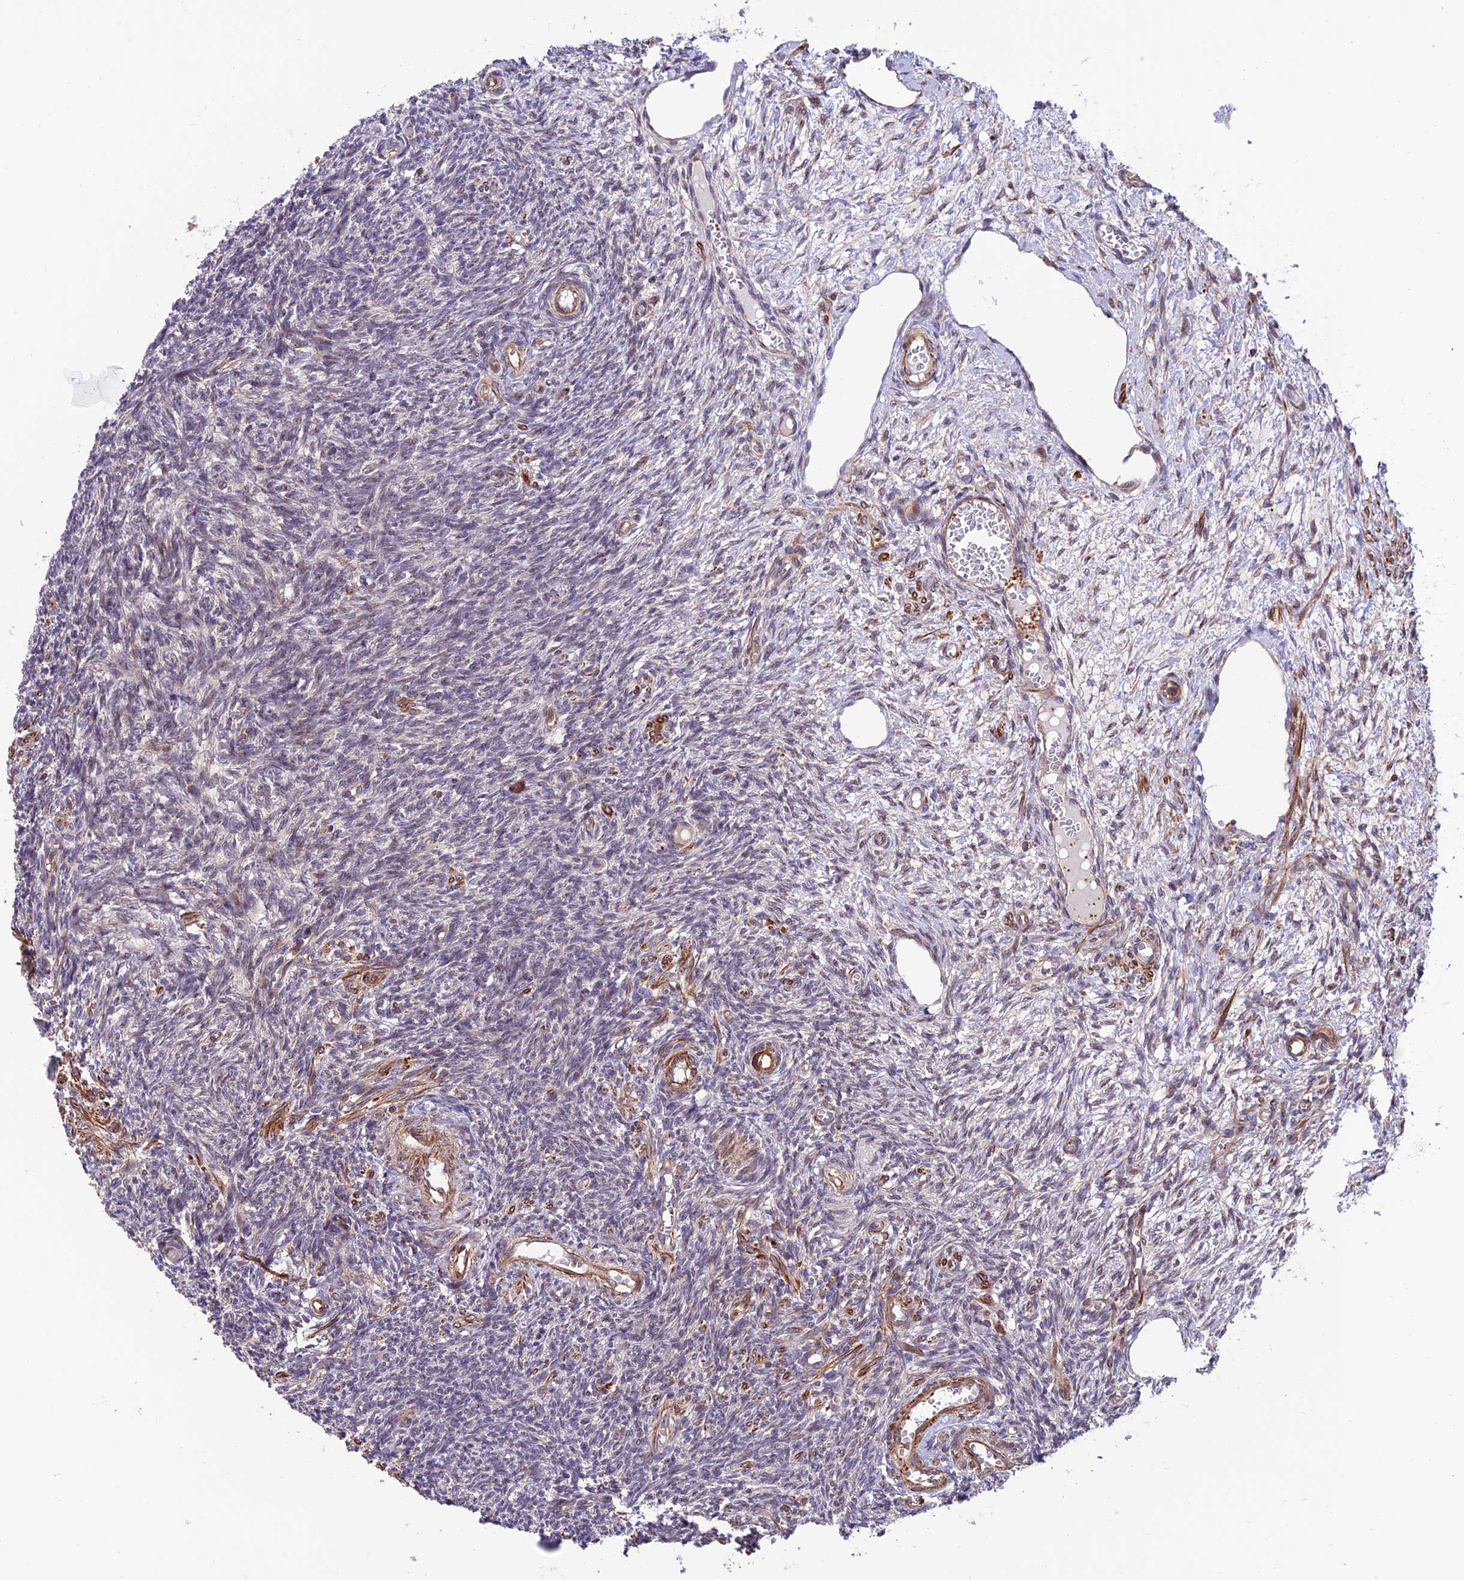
{"staining": {"intensity": "negative", "quantity": "none", "location": "none"}, "tissue": "ovary", "cell_type": "Follicle cells", "image_type": "normal", "snomed": [{"axis": "morphology", "description": "Normal tissue, NOS"}, {"axis": "topography", "description": "Ovary"}], "caption": "Ovary stained for a protein using immunohistochemistry (IHC) demonstrates no expression follicle cells.", "gene": "TNIP3", "patient": {"sex": "female", "age": 27}}